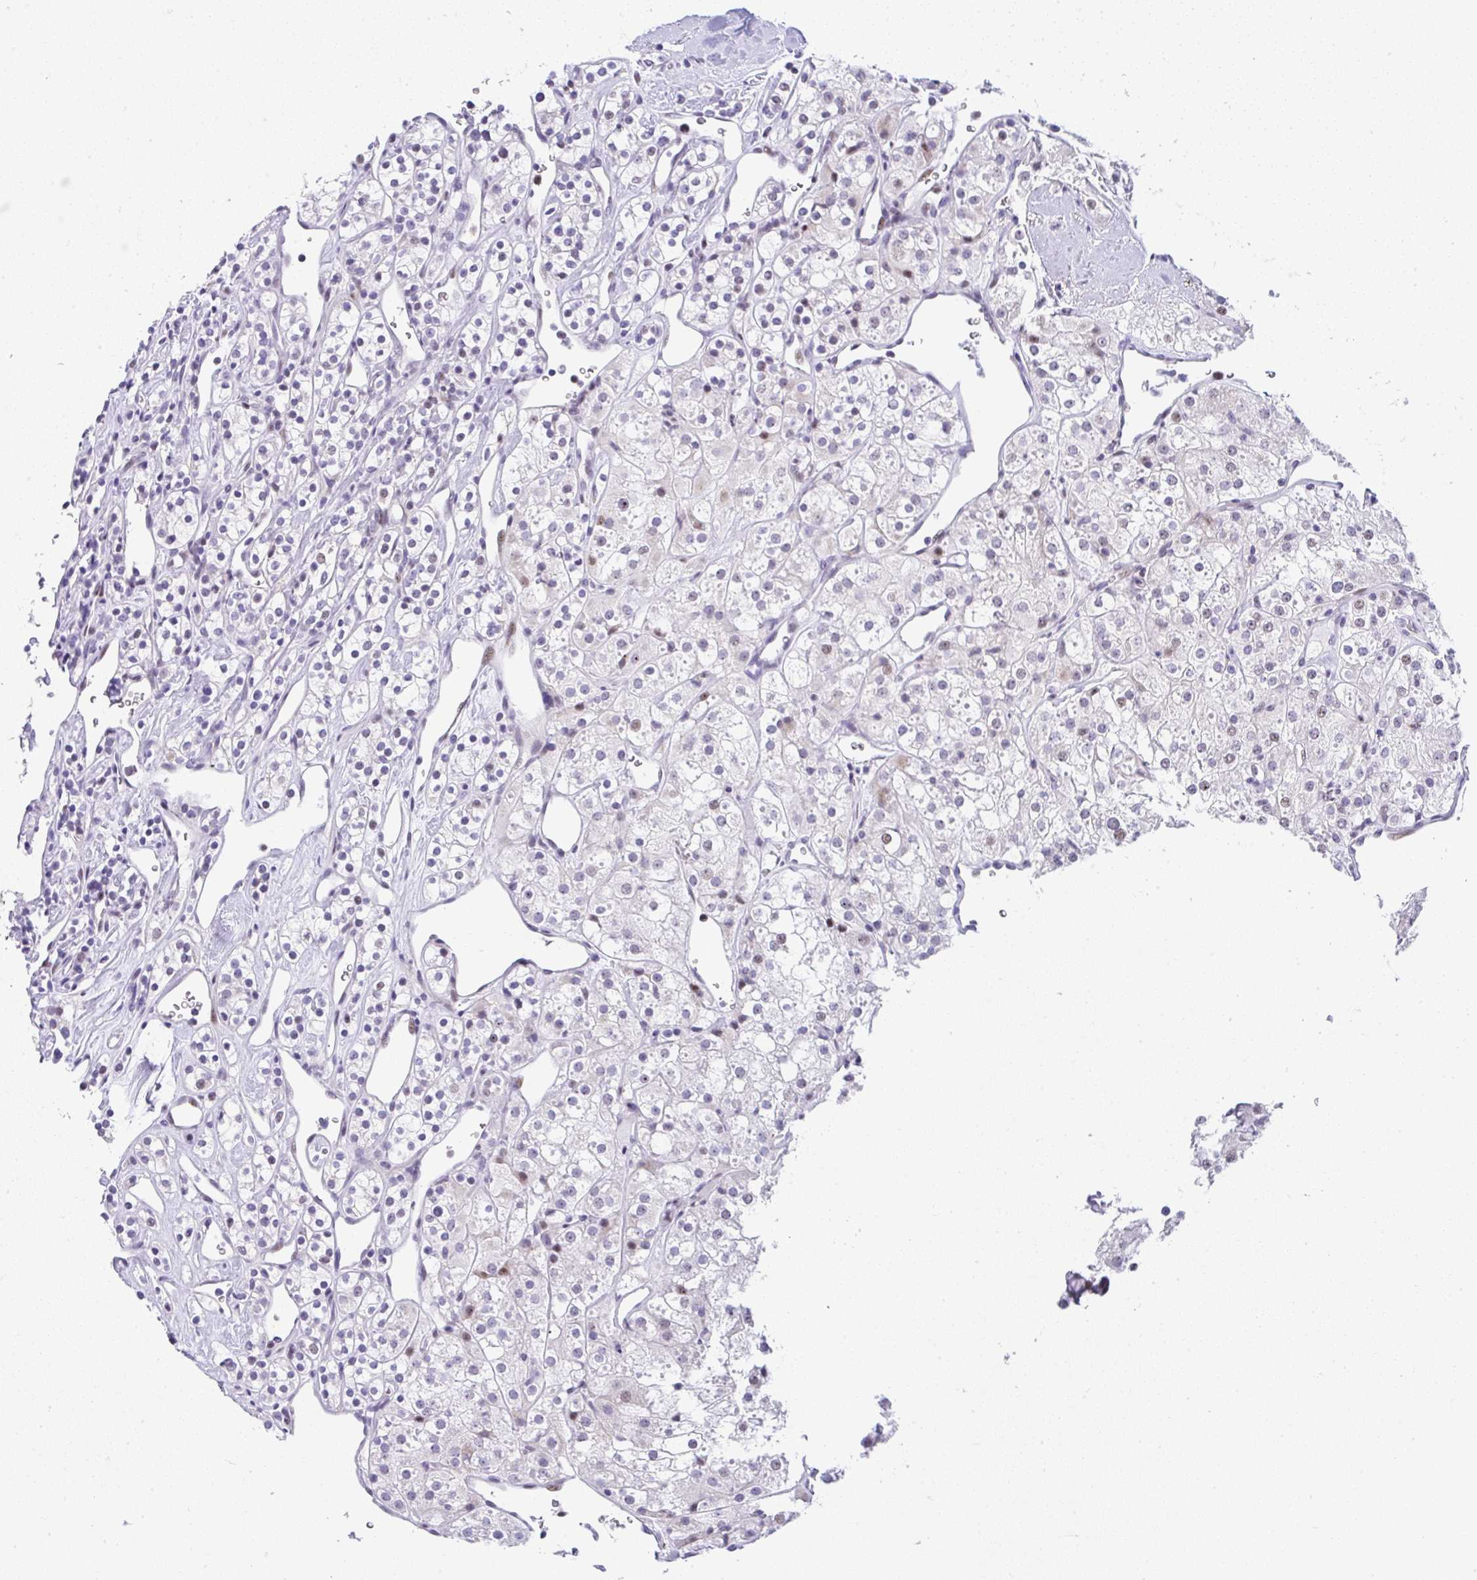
{"staining": {"intensity": "weak", "quantity": "<25%", "location": "nuclear"}, "tissue": "renal cancer", "cell_type": "Tumor cells", "image_type": "cancer", "snomed": [{"axis": "morphology", "description": "Adenocarcinoma, NOS"}, {"axis": "topography", "description": "Kidney"}], "caption": "Renal cancer stained for a protein using immunohistochemistry exhibits no staining tumor cells.", "gene": "NR1D2", "patient": {"sex": "male", "age": 77}}